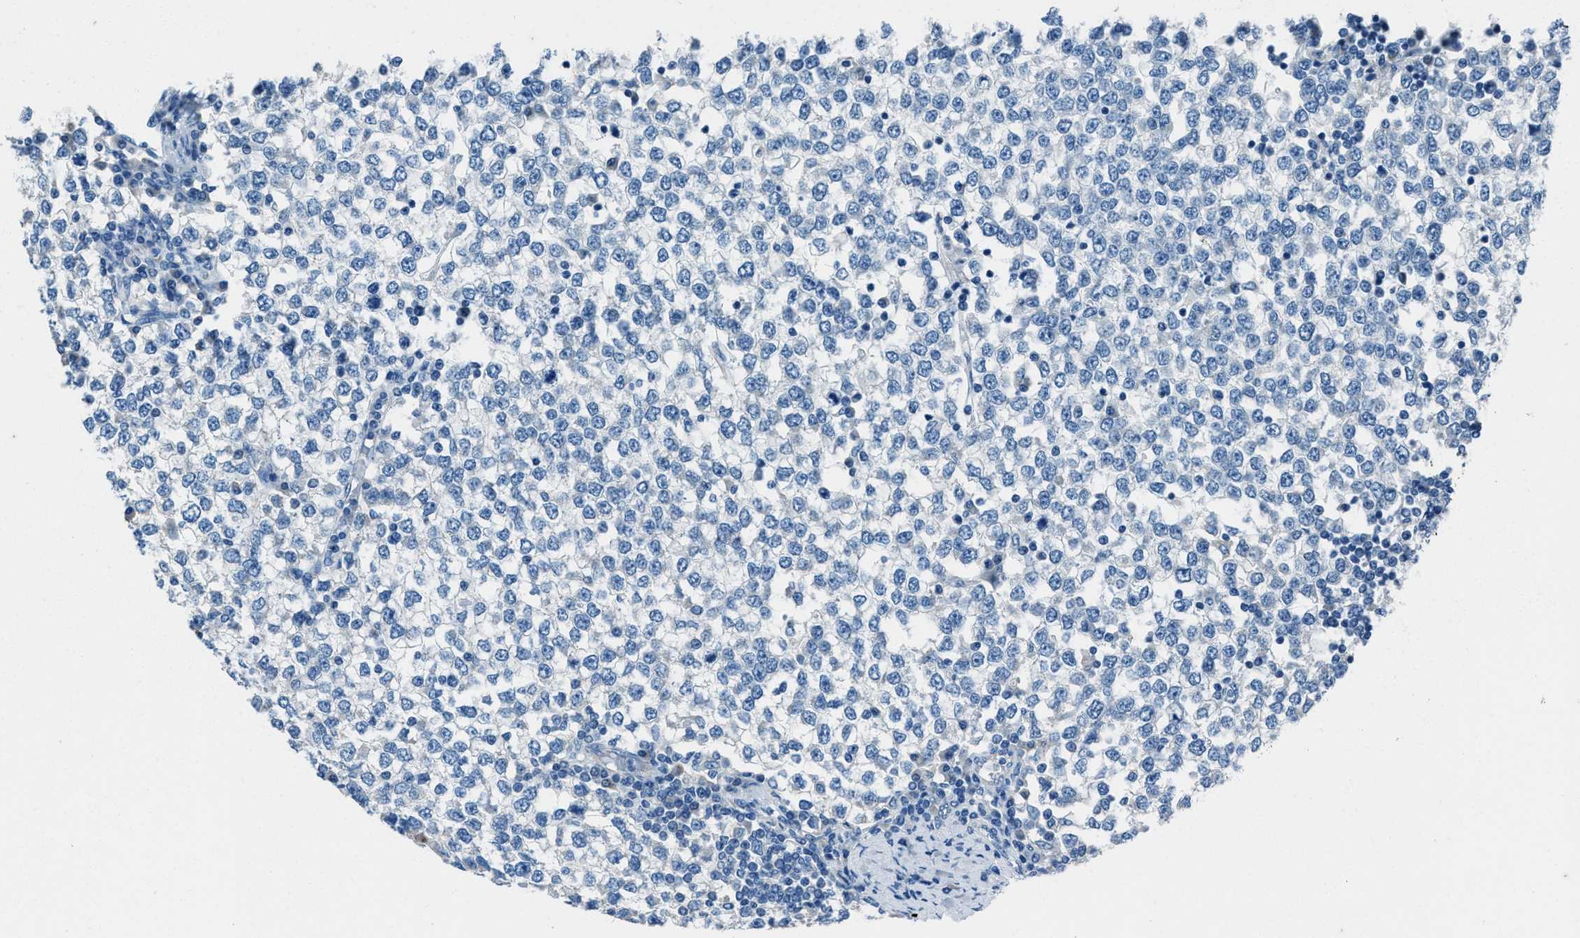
{"staining": {"intensity": "negative", "quantity": "none", "location": "none"}, "tissue": "testis cancer", "cell_type": "Tumor cells", "image_type": "cancer", "snomed": [{"axis": "morphology", "description": "Seminoma, NOS"}, {"axis": "topography", "description": "Testis"}], "caption": "This is a image of immunohistochemistry (IHC) staining of testis cancer, which shows no expression in tumor cells. (DAB (3,3'-diaminobenzidine) immunohistochemistry visualized using brightfield microscopy, high magnification).", "gene": "AMACR", "patient": {"sex": "male", "age": 65}}